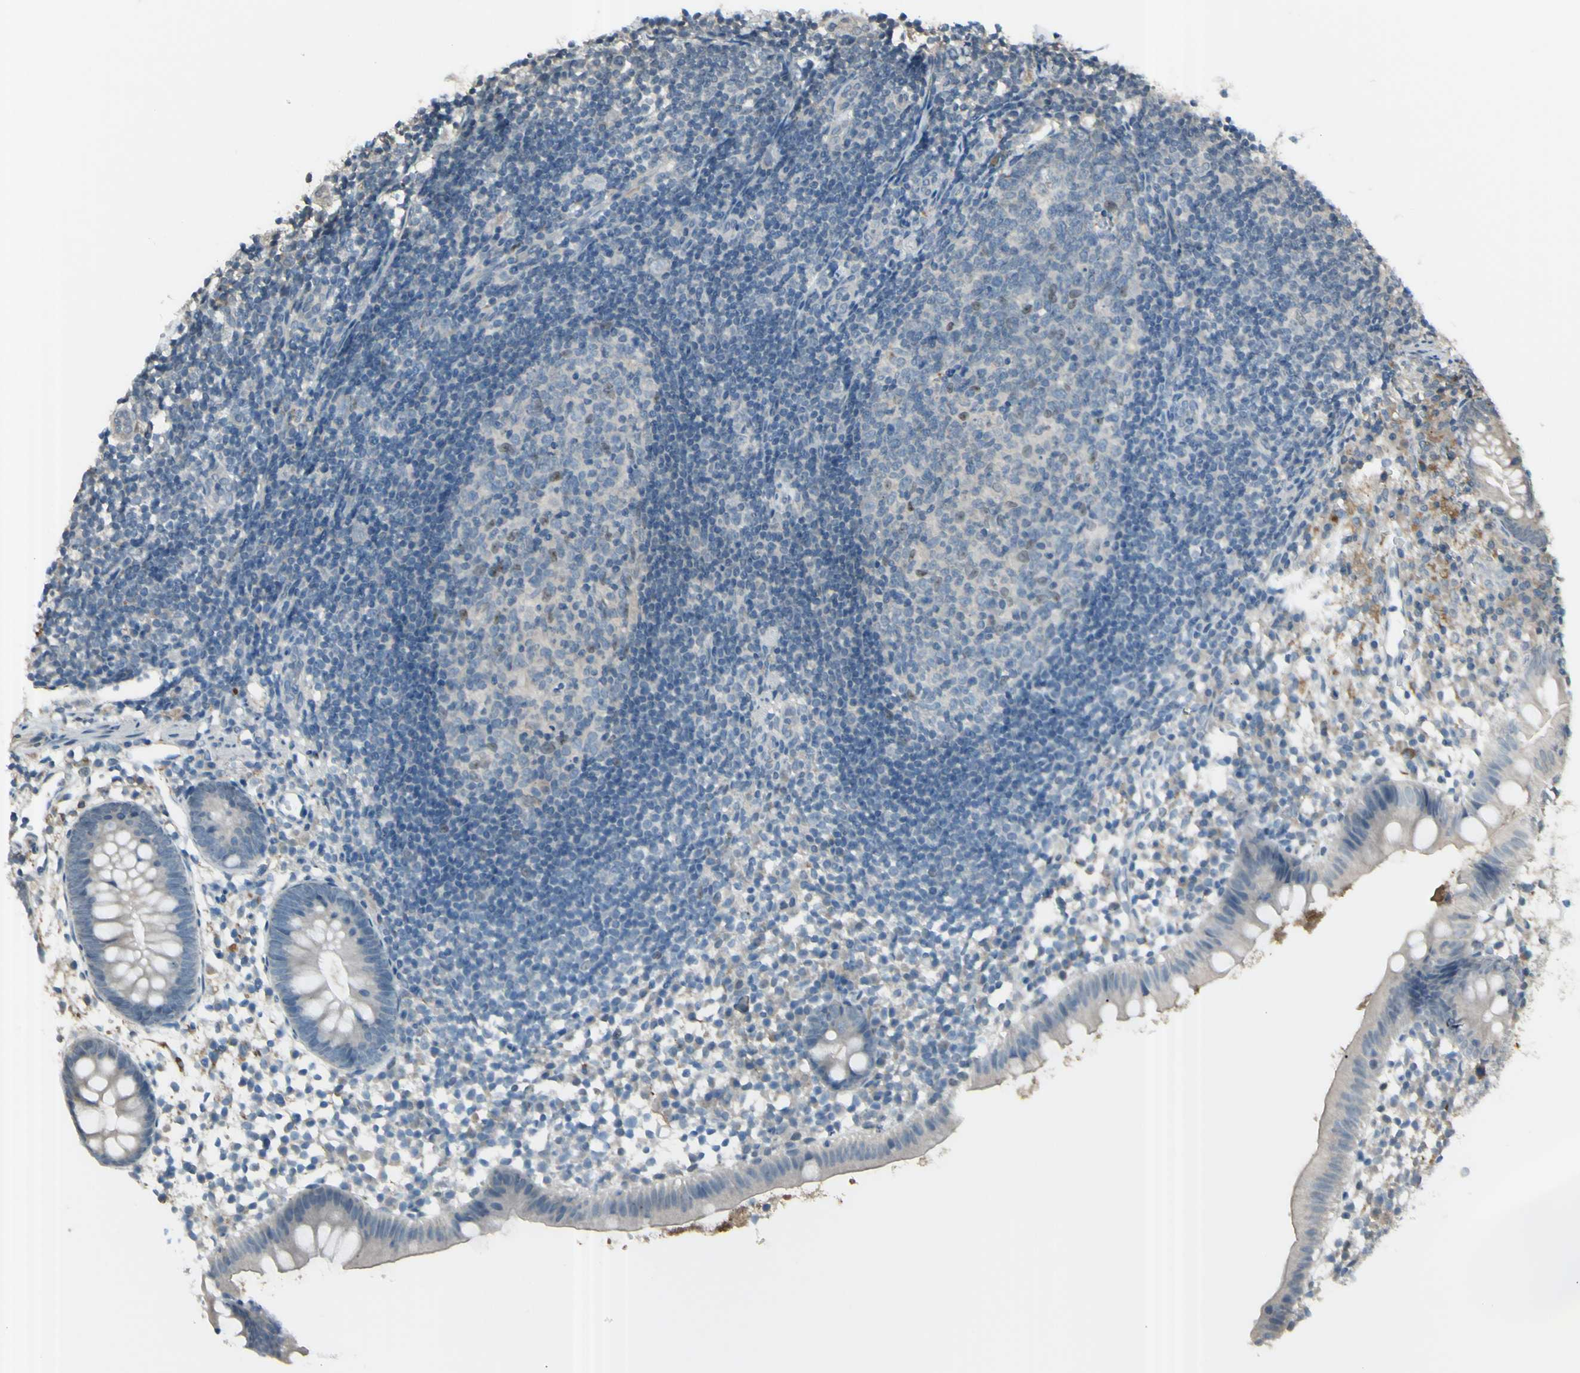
{"staining": {"intensity": "weak", "quantity": ">75%", "location": "cytoplasmic/membranous"}, "tissue": "appendix", "cell_type": "Glandular cells", "image_type": "normal", "snomed": [{"axis": "morphology", "description": "Normal tissue, NOS"}, {"axis": "topography", "description": "Appendix"}], "caption": "Normal appendix displays weak cytoplasmic/membranous expression in approximately >75% of glandular cells.", "gene": "GNAS", "patient": {"sex": "female", "age": 20}}